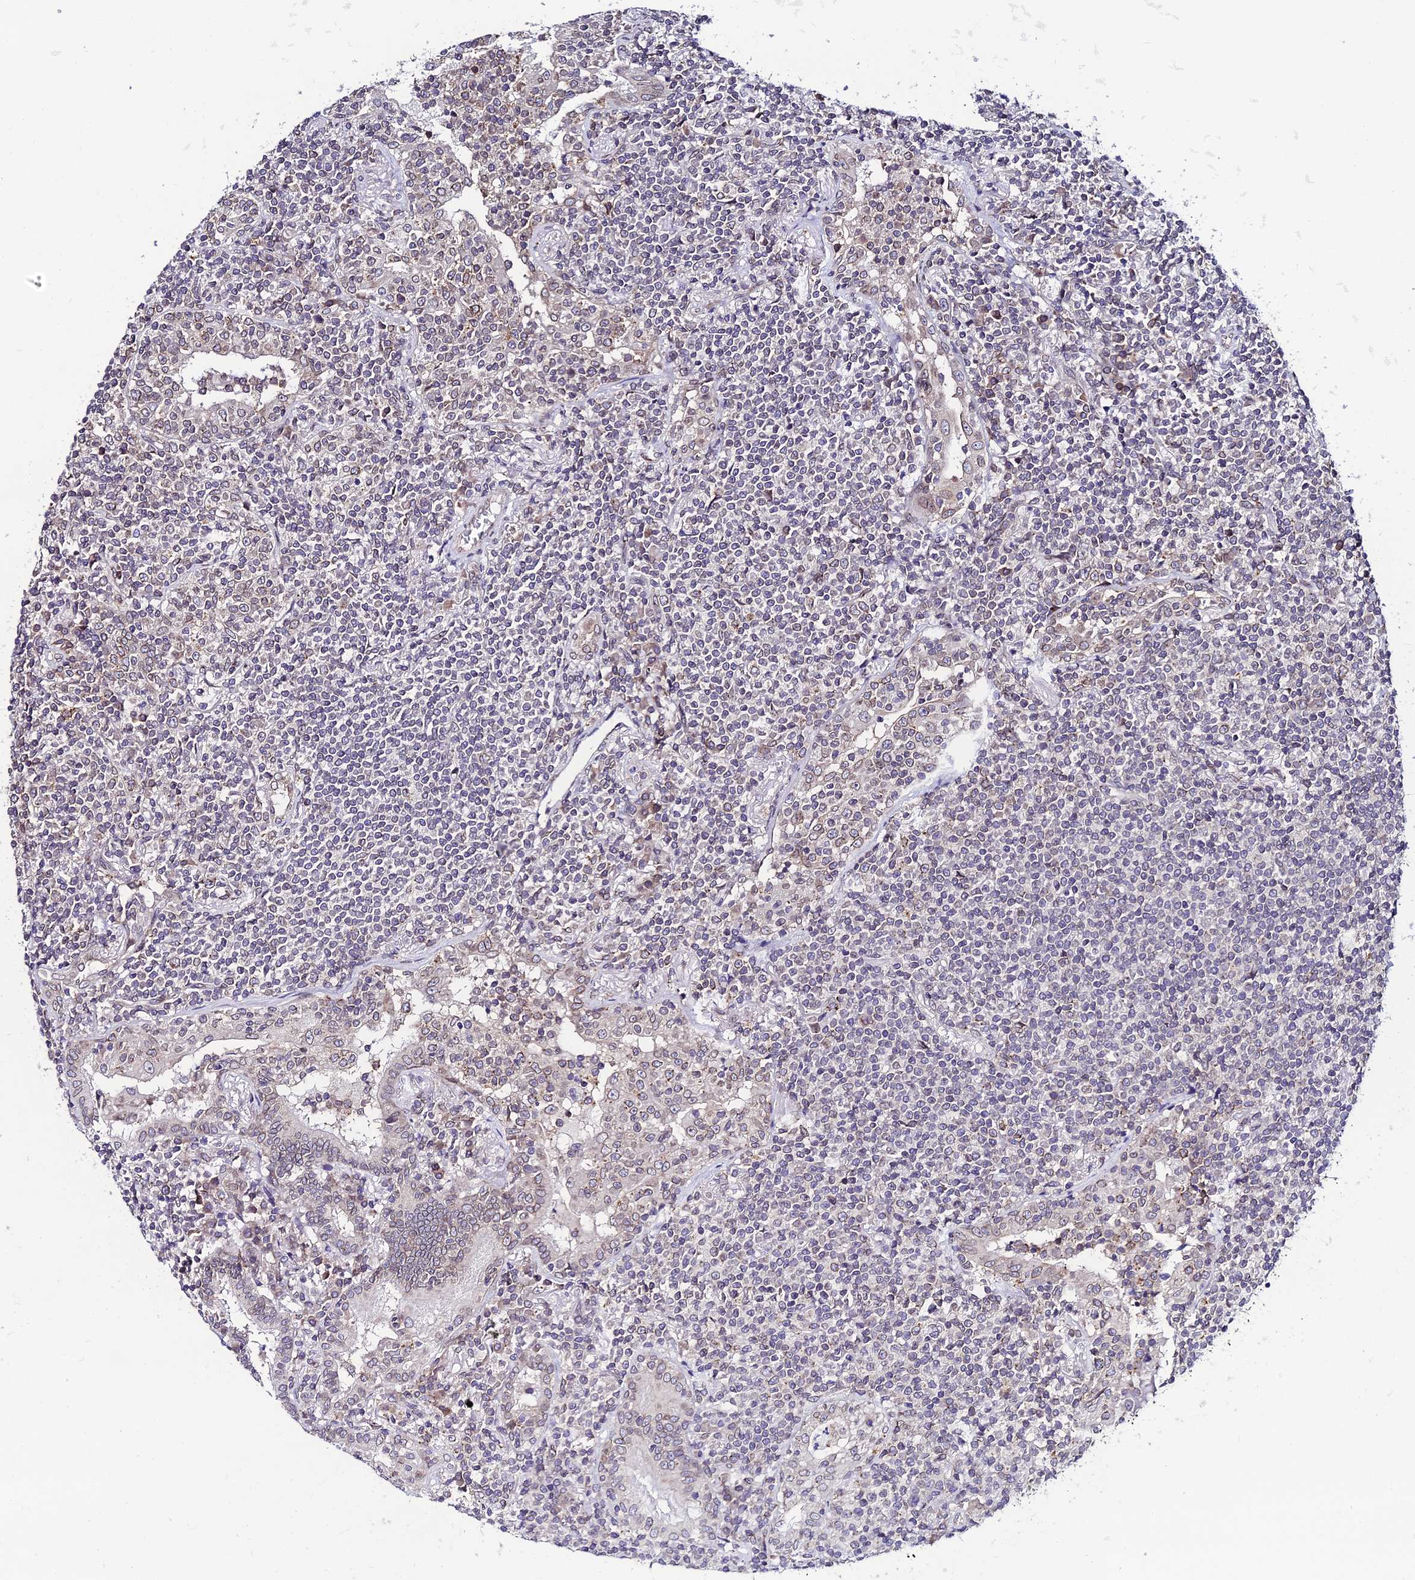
{"staining": {"intensity": "negative", "quantity": "none", "location": "none"}, "tissue": "lymphoma", "cell_type": "Tumor cells", "image_type": "cancer", "snomed": [{"axis": "morphology", "description": "Malignant lymphoma, non-Hodgkin's type, Low grade"}, {"axis": "topography", "description": "Lung"}], "caption": "The immunohistochemistry (IHC) histopathology image has no significant expression in tumor cells of malignant lymphoma, non-Hodgkin's type (low-grade) tissue. Brightfield microscopy of immunohistochemistry (IHC) stained with DAB (3,3'-diaminobenzidine) (brown) and hematoxylin (blue), captured at high magnification.", "gene": "DDX19A", "patient": {"sex": "female", "age": 71}}